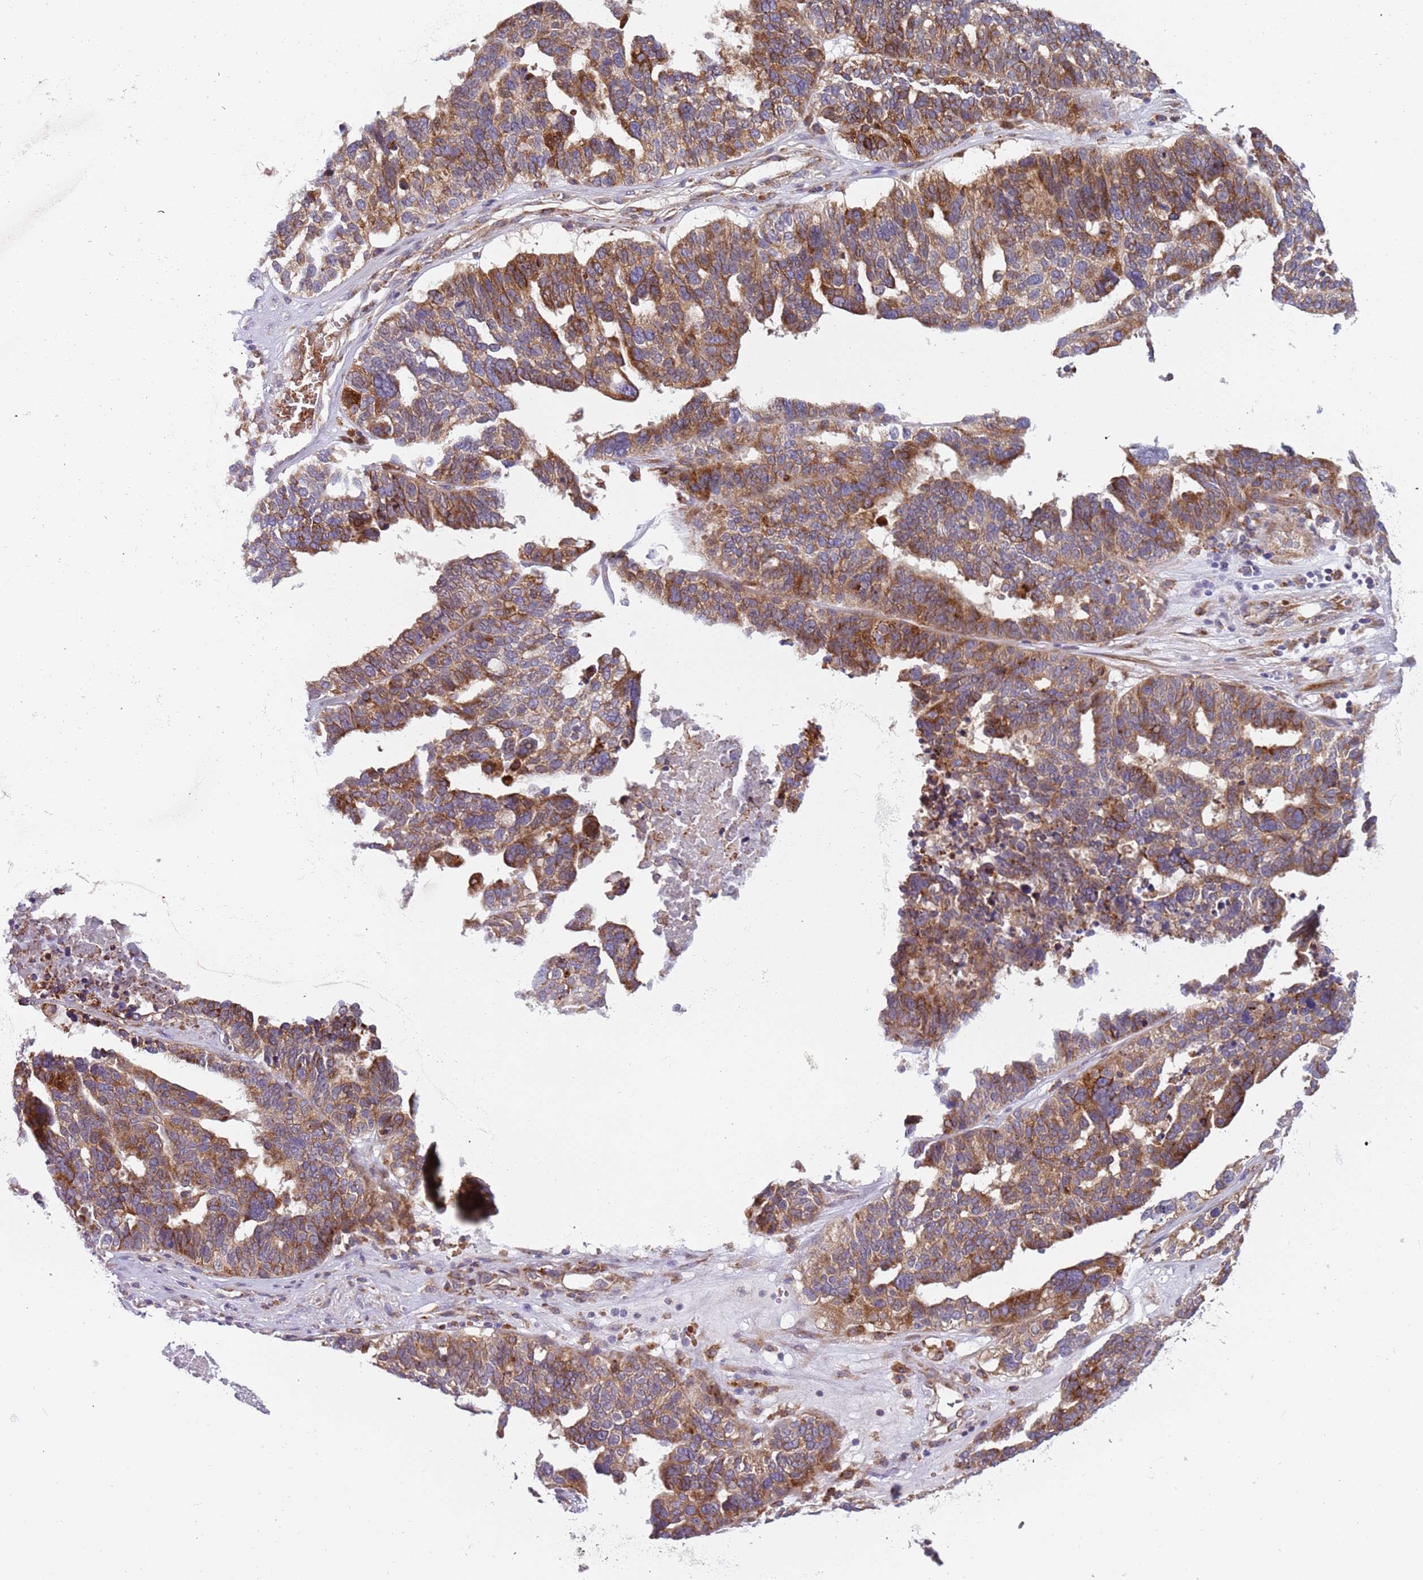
{"staining": {"intensity": "moderate", "quantity": ">75%", "location": "cytoplasmic/membranous"}, "tissue": "ovarian cancer", "cell_type": "Tumor cells", "image_type": "cancer", "snomed": [{"axis": "morphology", "description": "Cystadenocarcinoma, serous, NOS"}, {"axis": "topography", "description": "Ovary"}], "caption": "Immunohistochemical staining of ovarian cancer (serous cystadenocarcinoma) displays medium levels of moderate cytoplasmic/membranous protein staining in about >75% of tumor cells.", "gene": "VWCE", "patient": {"sex": "female", "age": 59}}